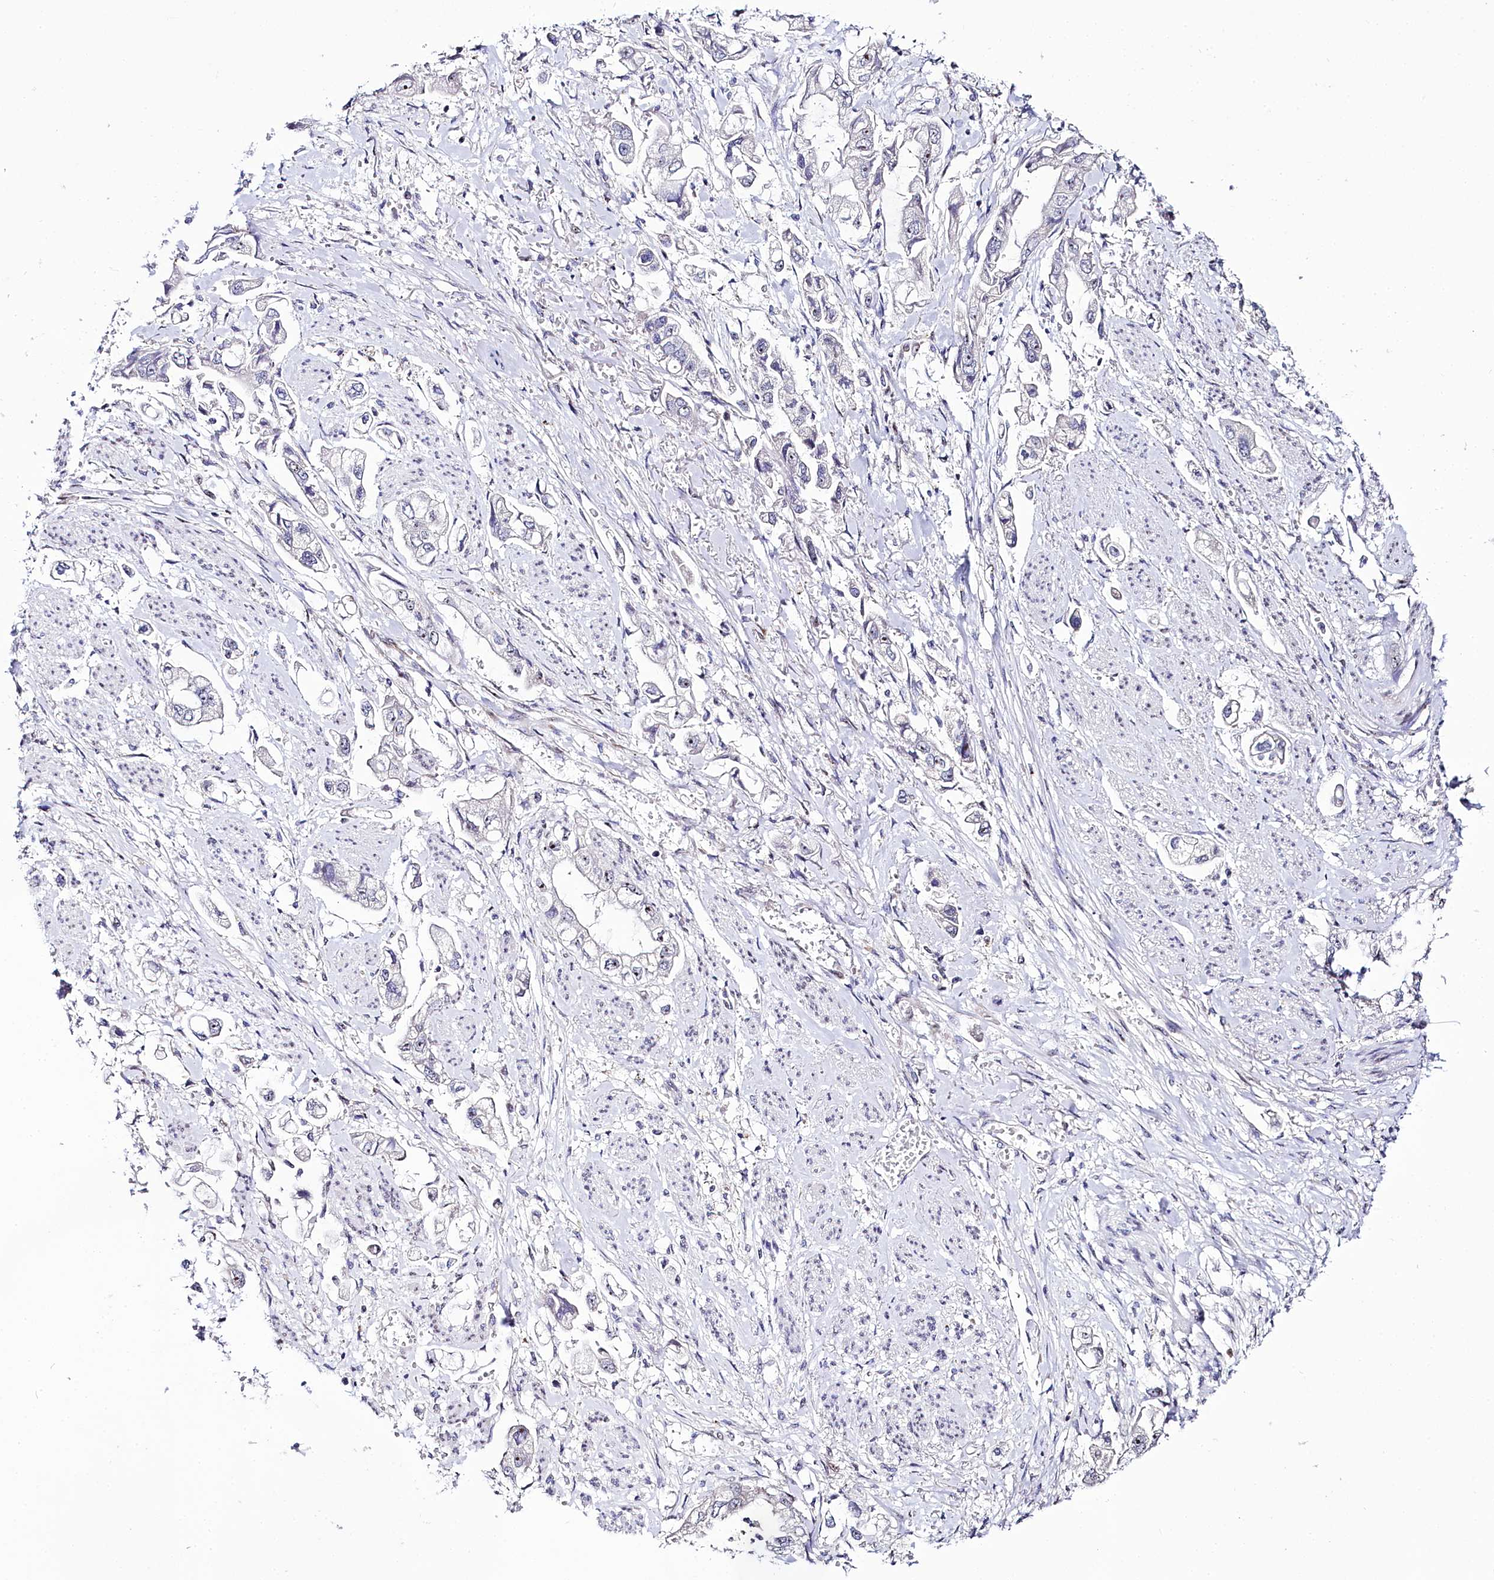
{"staining": {"intensity": "negative", "quantity": "none", "location": "none"}, "tissue": "stomach cancer", "cell_type": "Tumor cells", "image_type": "cancer", "snomed": [{"axis": "morphology", "description": "Adenocarcinoma, NOS"}, {"axis": "topography", "description": "Stomach"}], "caption": "DAB immunohistochemical staining of human stomach cancer reveals no significant expression in tumor cells. Brightfield microscopy of immunohistochemistry (IHC) stained with DAB (brown) and hematoxylin (blue), captured at high magnification.", "gene": "TCOF1", "patient": {"sex": "male", "age": 62}}